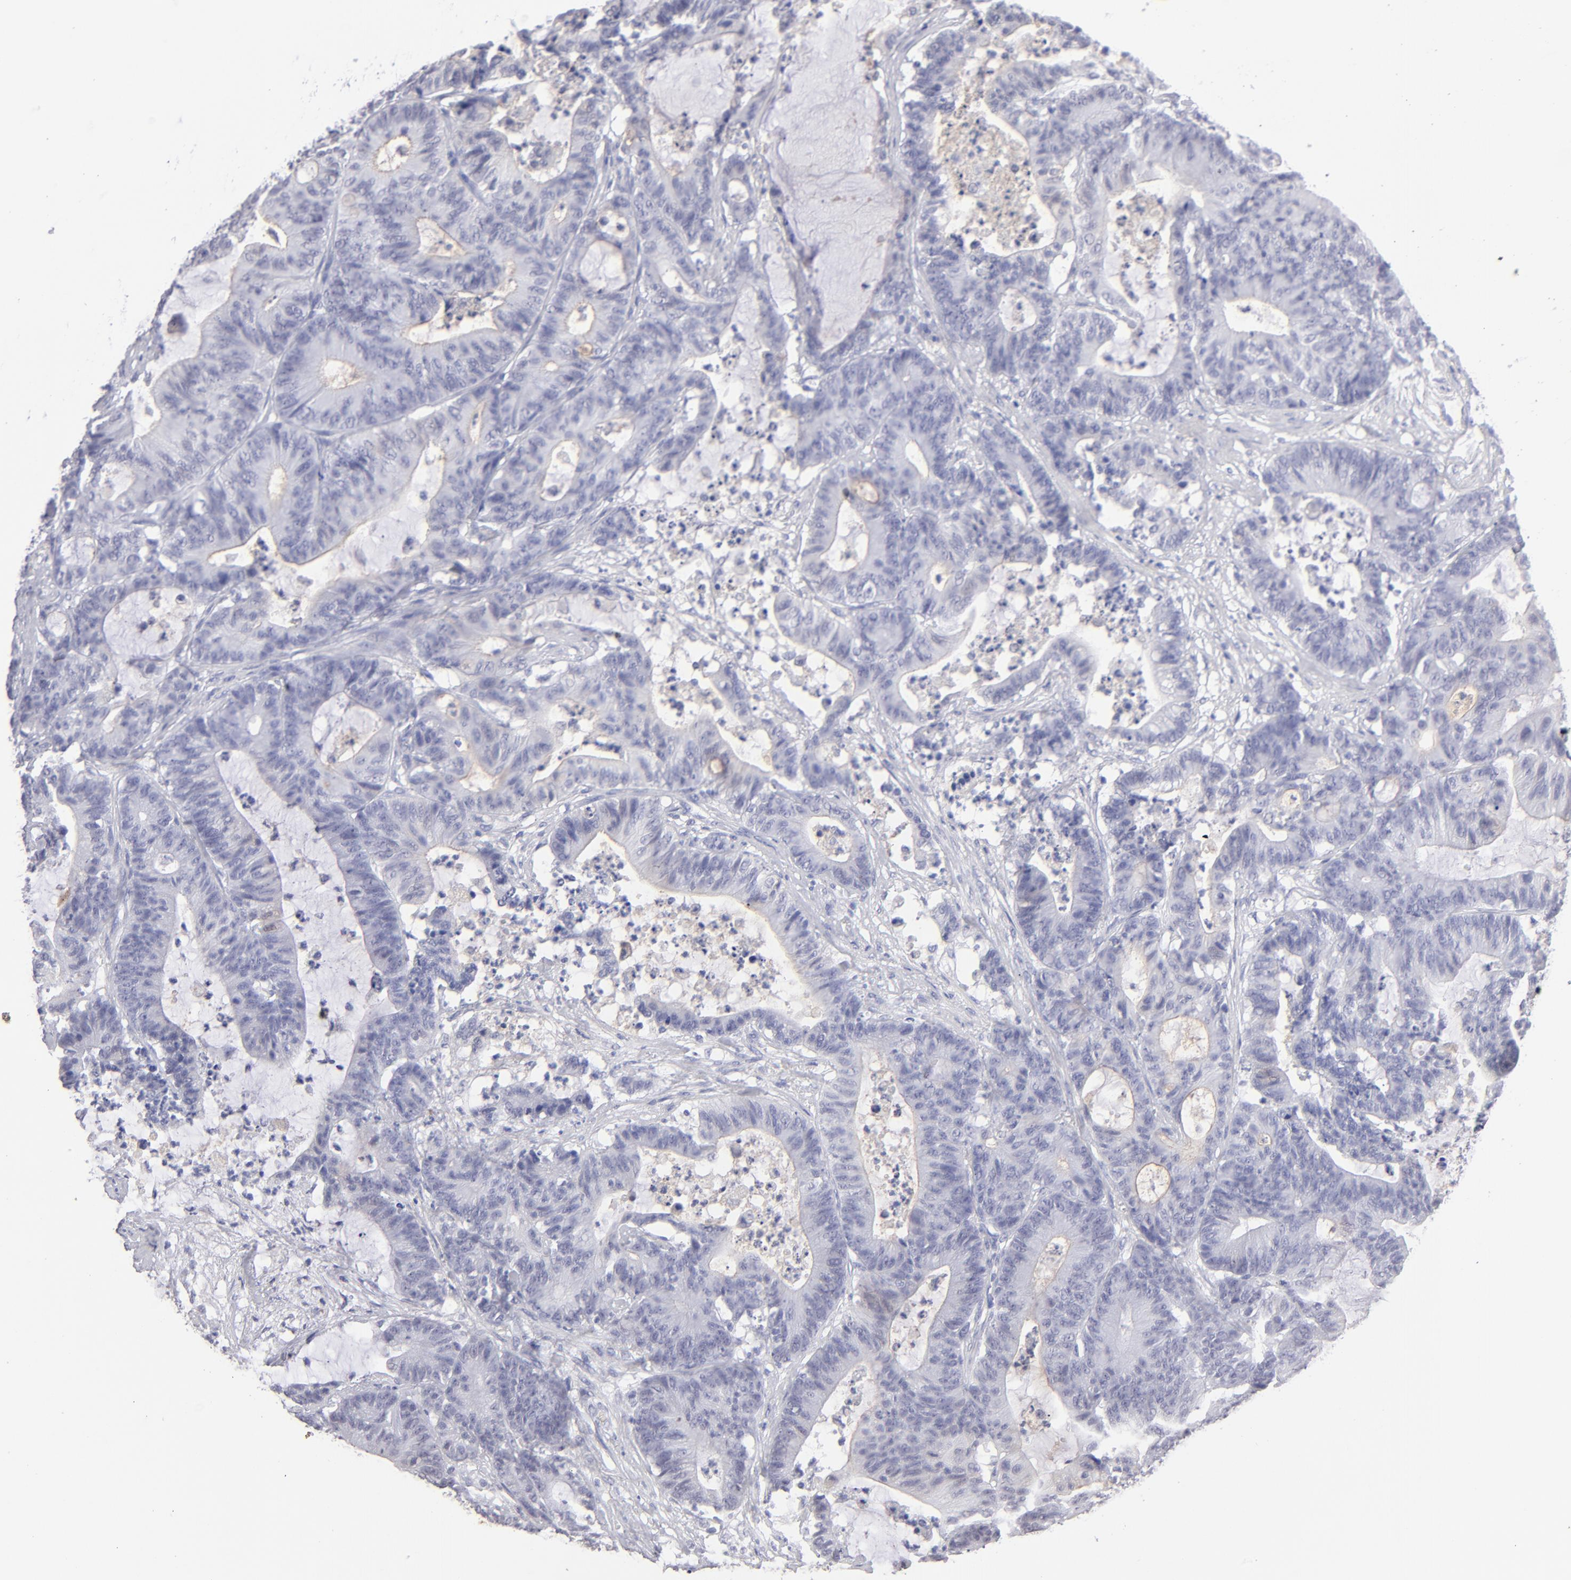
{"staining": {"intensity": "negative", "quantity": "none", "location": "none"}, "tissue": "colorectal cancer", "cell_type": "Tumor cells", "image_type": "cancer", "snomed": [{"axis": "morphology", "description": "Adenocarcinoma, NOS"}, {"axis": "topography", "description": "Colon"}], "caption": "Tumor cells are negative for brown protein staining in colorectal cancer. Brightfield microscopy of immunohistochemistry (IHC) stained with DAB (3,3'-diaminobenzidine) (brown) and hematoxylin (blue), captured at high magnification.", "gene": "ALDOB", "patient": {"sex": "female", "age": 84}}